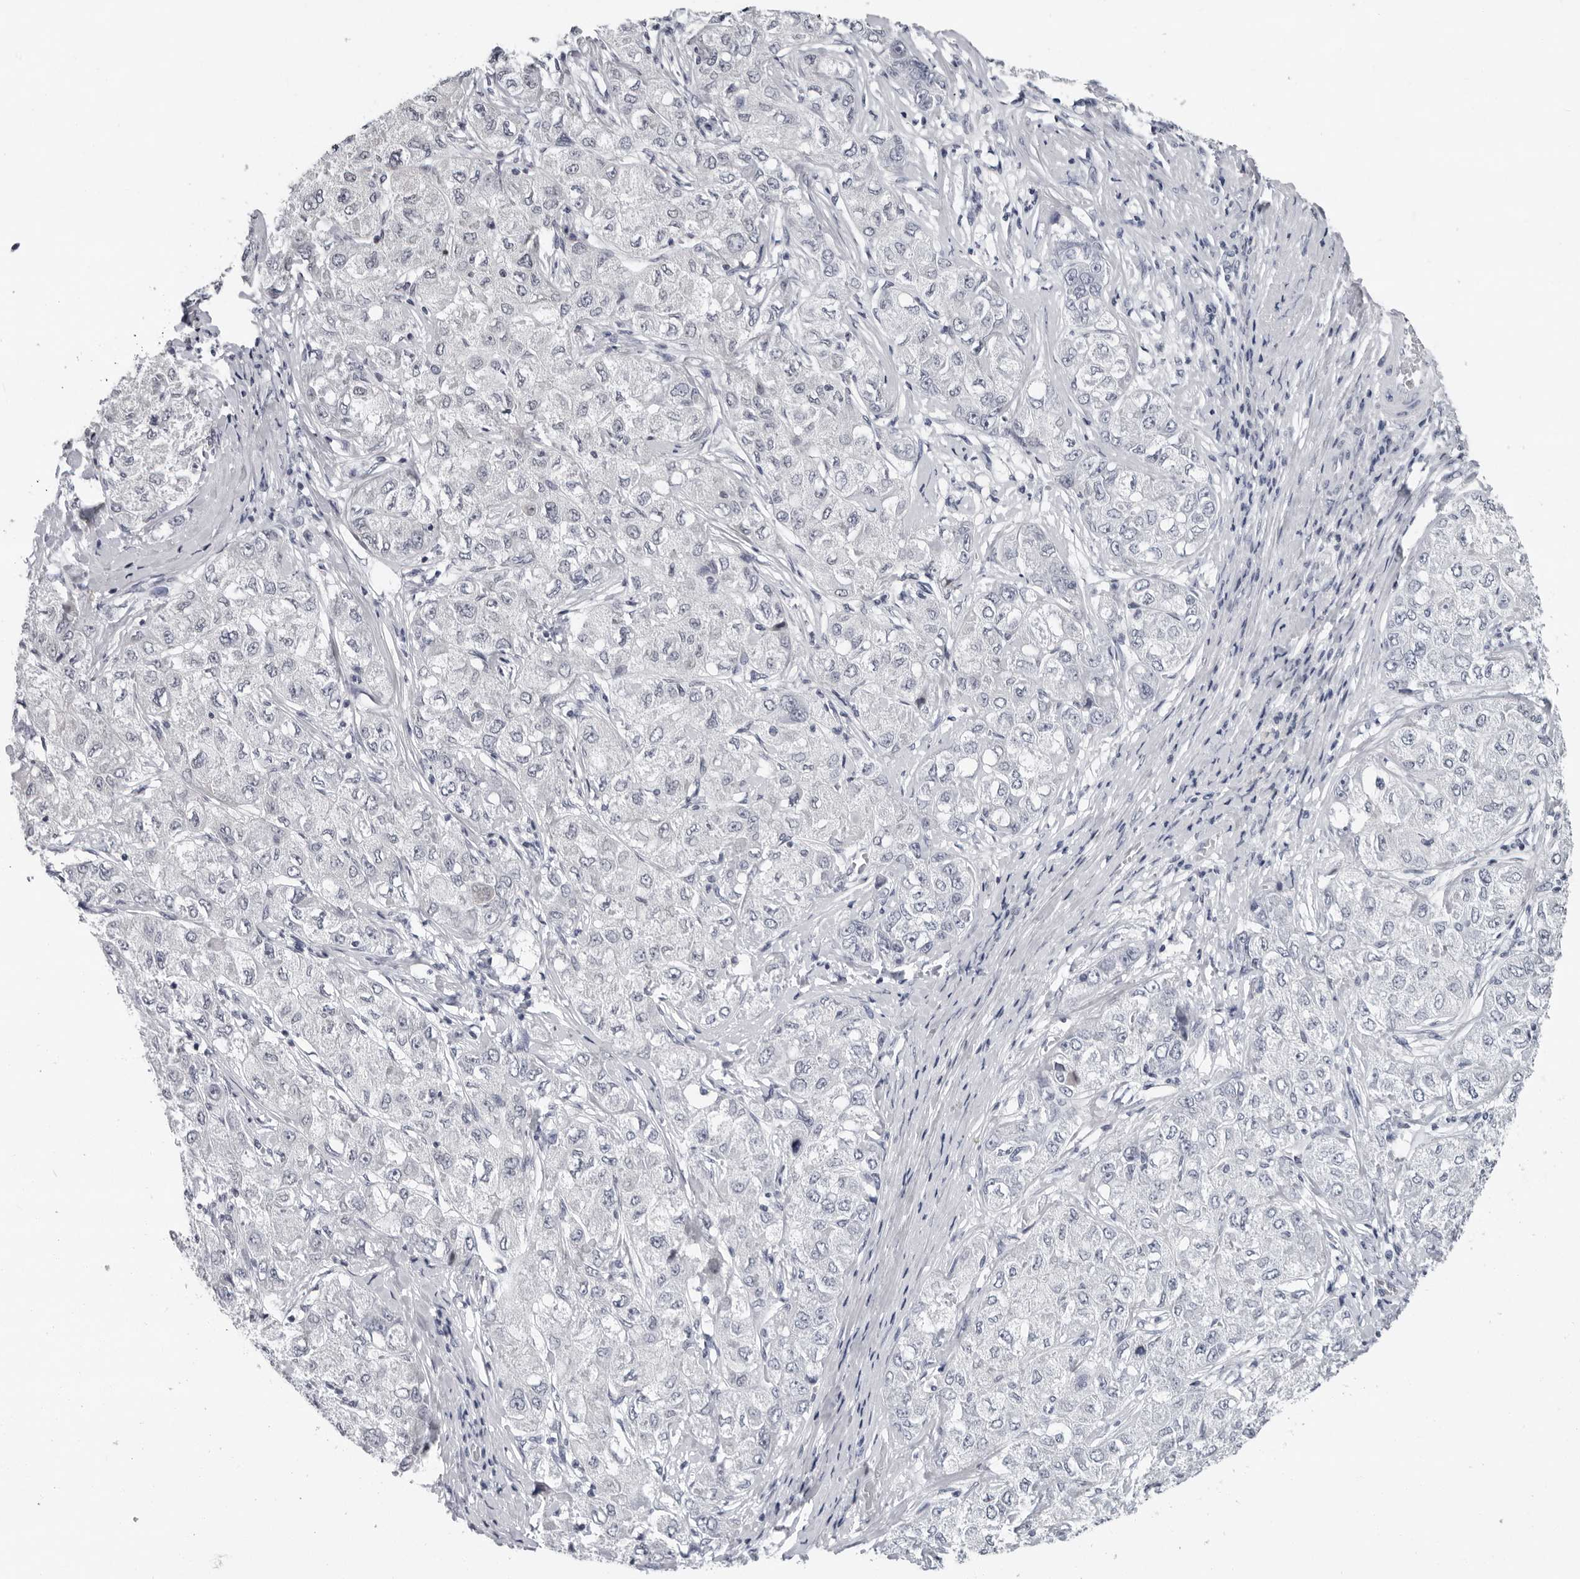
{"staining": {"intensity": "negative", "quantity": "none", "location": "none"}, "tissue": "liver cancer", "cell_type": "Tumor cells", "image_type": "cancer", "snomed": [{"axis": "morphology", "description": "Carcinoma, Hepatocellular, NOS"}, {"axis": "topography", "description": "Liver"}], "caption": "Tumor cells are negative for brown protein staining in liver hepatocellular carcinoma.", "gene": "CCDC28B", "patient": {"sex": "male", "age": 80}}